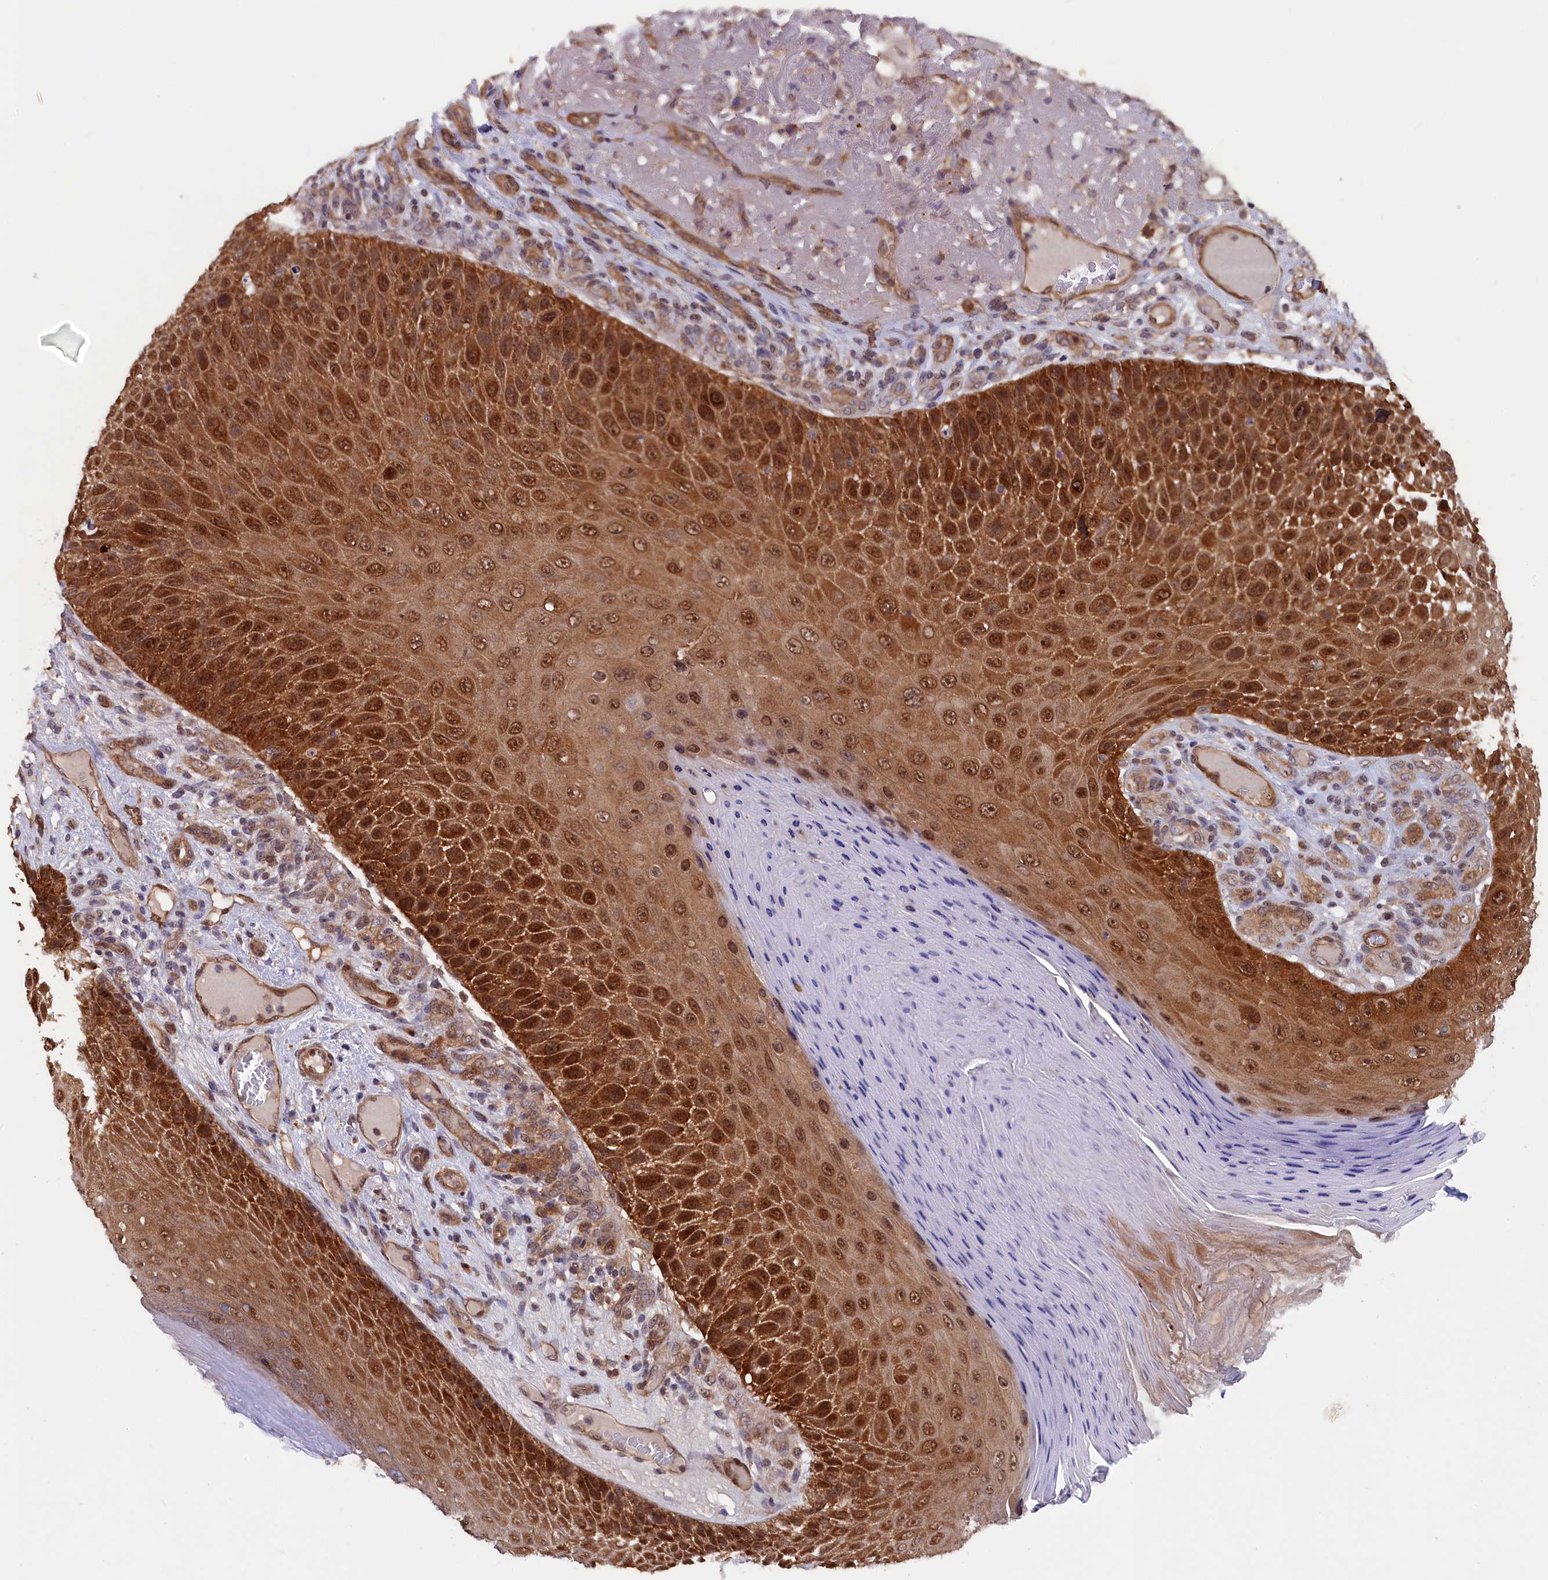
{"staining": {"intensity": "strong", "quantity": ">75%", "location": "cytoplasmic/membranous,nuclear"}, "tissue": "skin cancer", "cell_type": "Tumor cells", "image_type": "cancer", "snomed": [{"axis": "morphology", "description": "Squamous cell carcinoma, NOS"}, {"axis": "topography", "description": "Skin"}], "caption": "Protein staining reveals strong cytoplasmic/membranous and nuclear expression in about >75% of tumor cells in squamous cell carcinoma (skin). (brown staining indicates protein expression, while blue staining denotes nuclei).", "gene": "JPT2", "patient": {"sex": "female", "age": 88}}